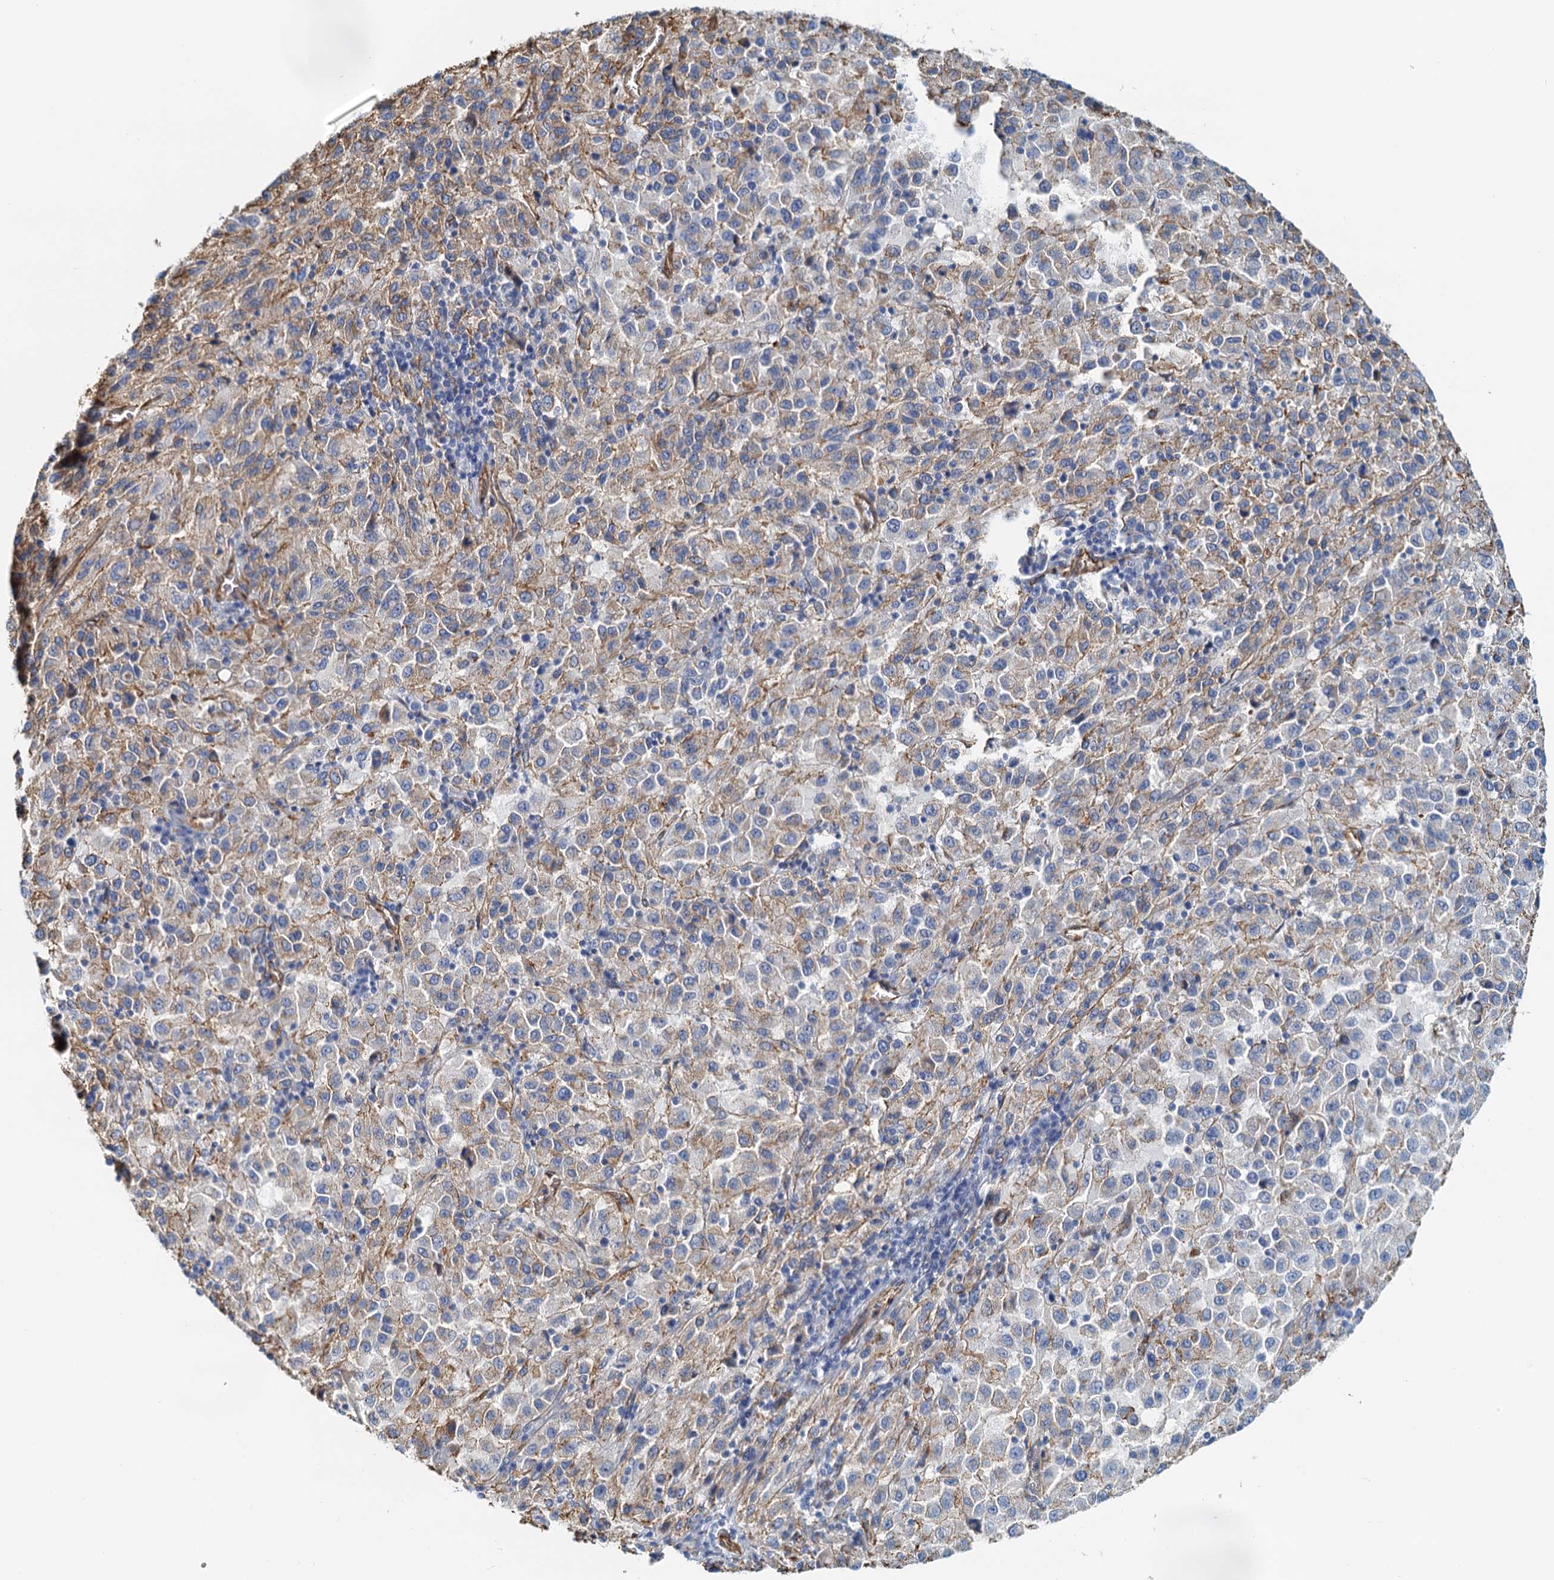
{"staining": {"intensity": "weak", "quantity": "<25%", "location": "cytoplasmic/membranous"}, "tissue": "melanoma", "cell_type": "Tumor cells", "image_type": "cancer", "snomed": [{"axis": "morphology", "description": "Malignant melanoma, Metastatic site"}, {"axis": "topography", "description": "Lung"}], "caption": "Malignant melanoma (metastatic site) stained for a protein using immunohistochemistry (IHC) exhibits no expression tumor cells.", "gene": "DGKG", "patient": {"sex": "male", "age": 64}}